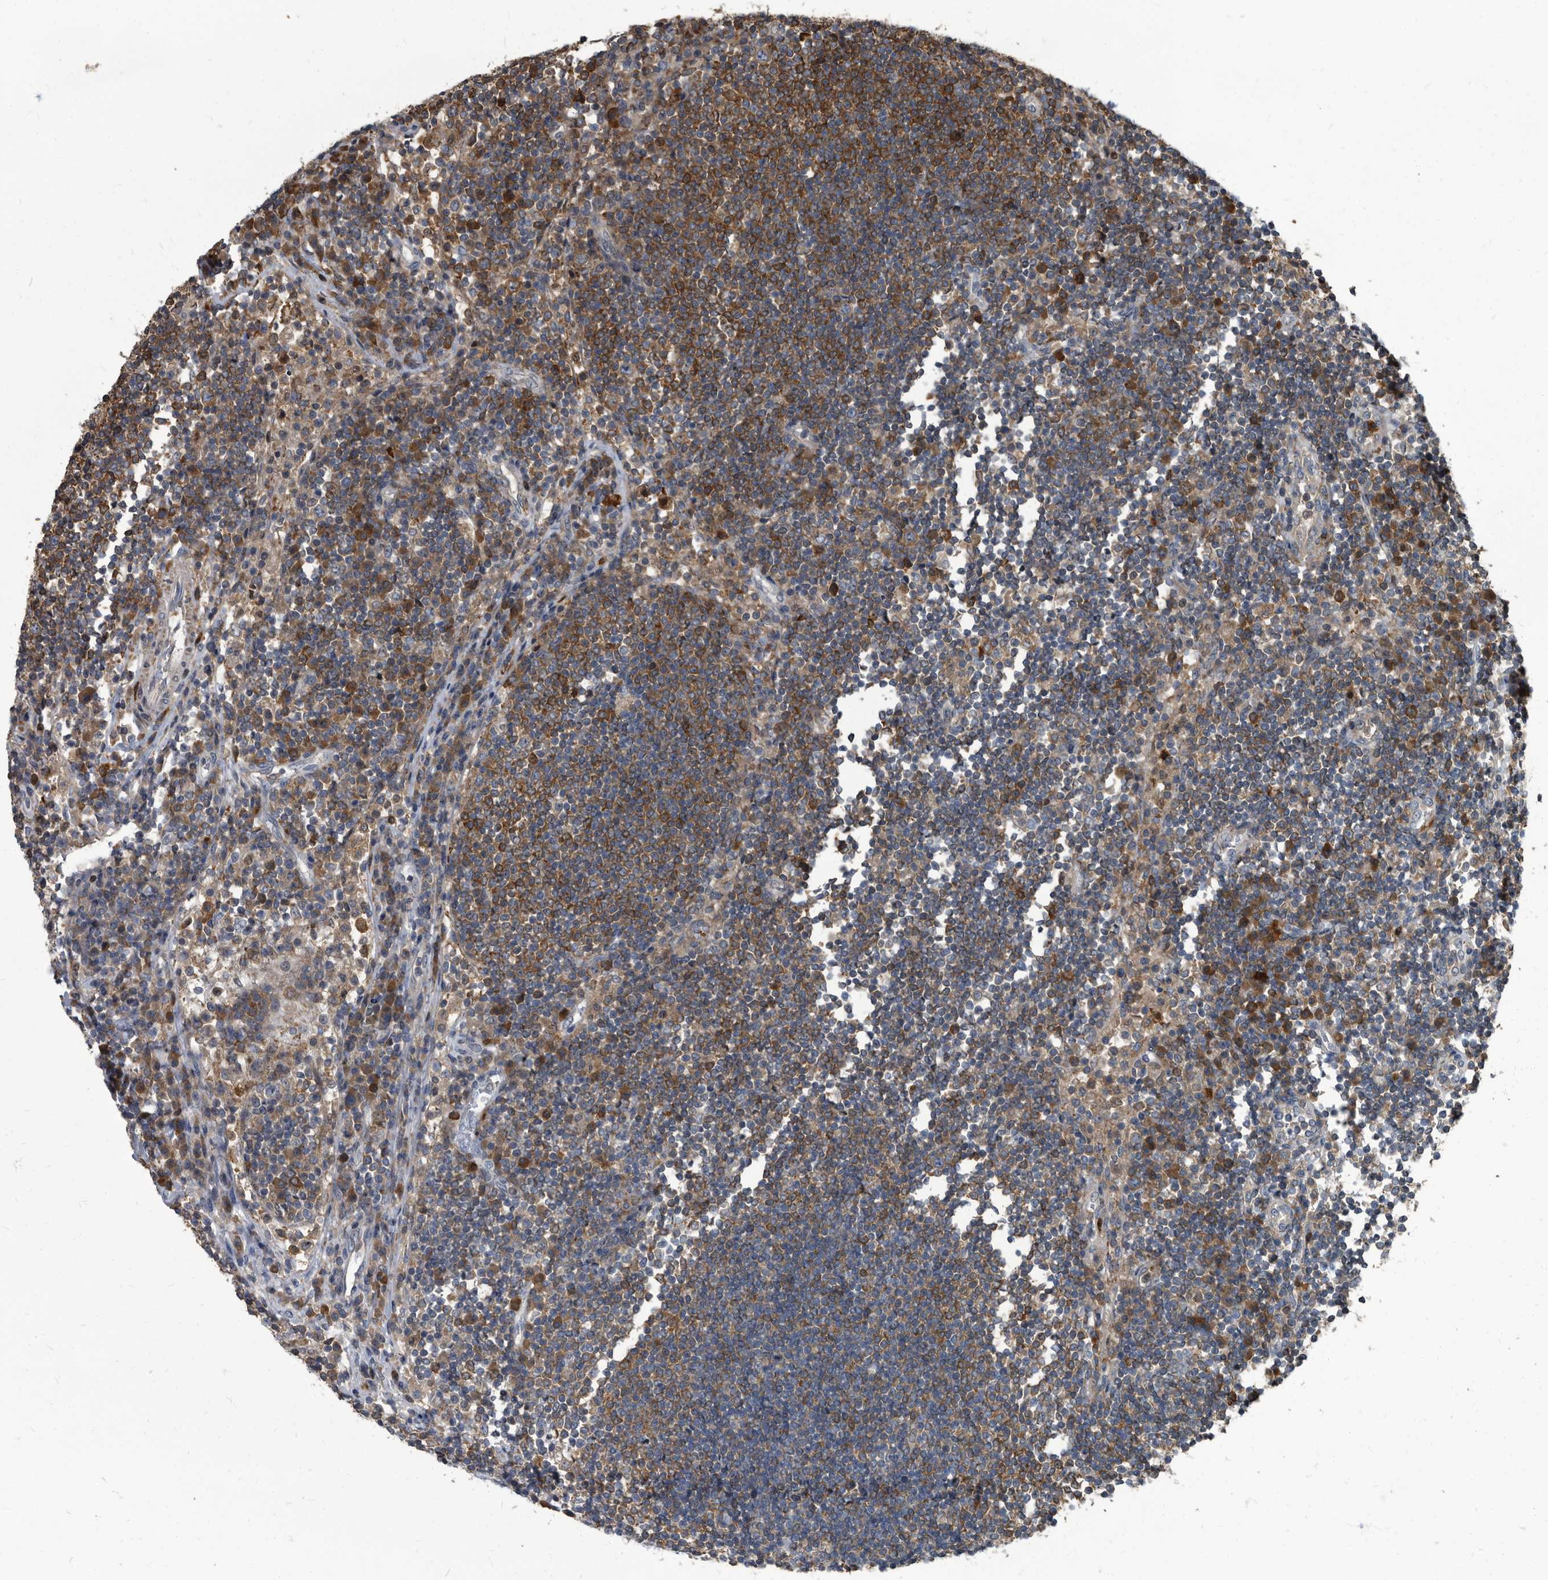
{"staining": {"intensity": "strong", "quantity": ">75%", "location": "cytoplasmic/membranous"}, "tissue": "lymph node", "cell_type": "Germinal center cells", "image_type": "normal", "snomed": [{"axis": "morphology", "description": "Normal tissue, NOS"}, {"axis": "topography", "description": "Lymph node"}], "caption": "Lymph node stained with immunohistochemistry shows strong cytoplasmic/membranous positivity in about >75% of germinal center cells.", "gene": "CDV3", "patient": {"sex": "female", "age": 53}}